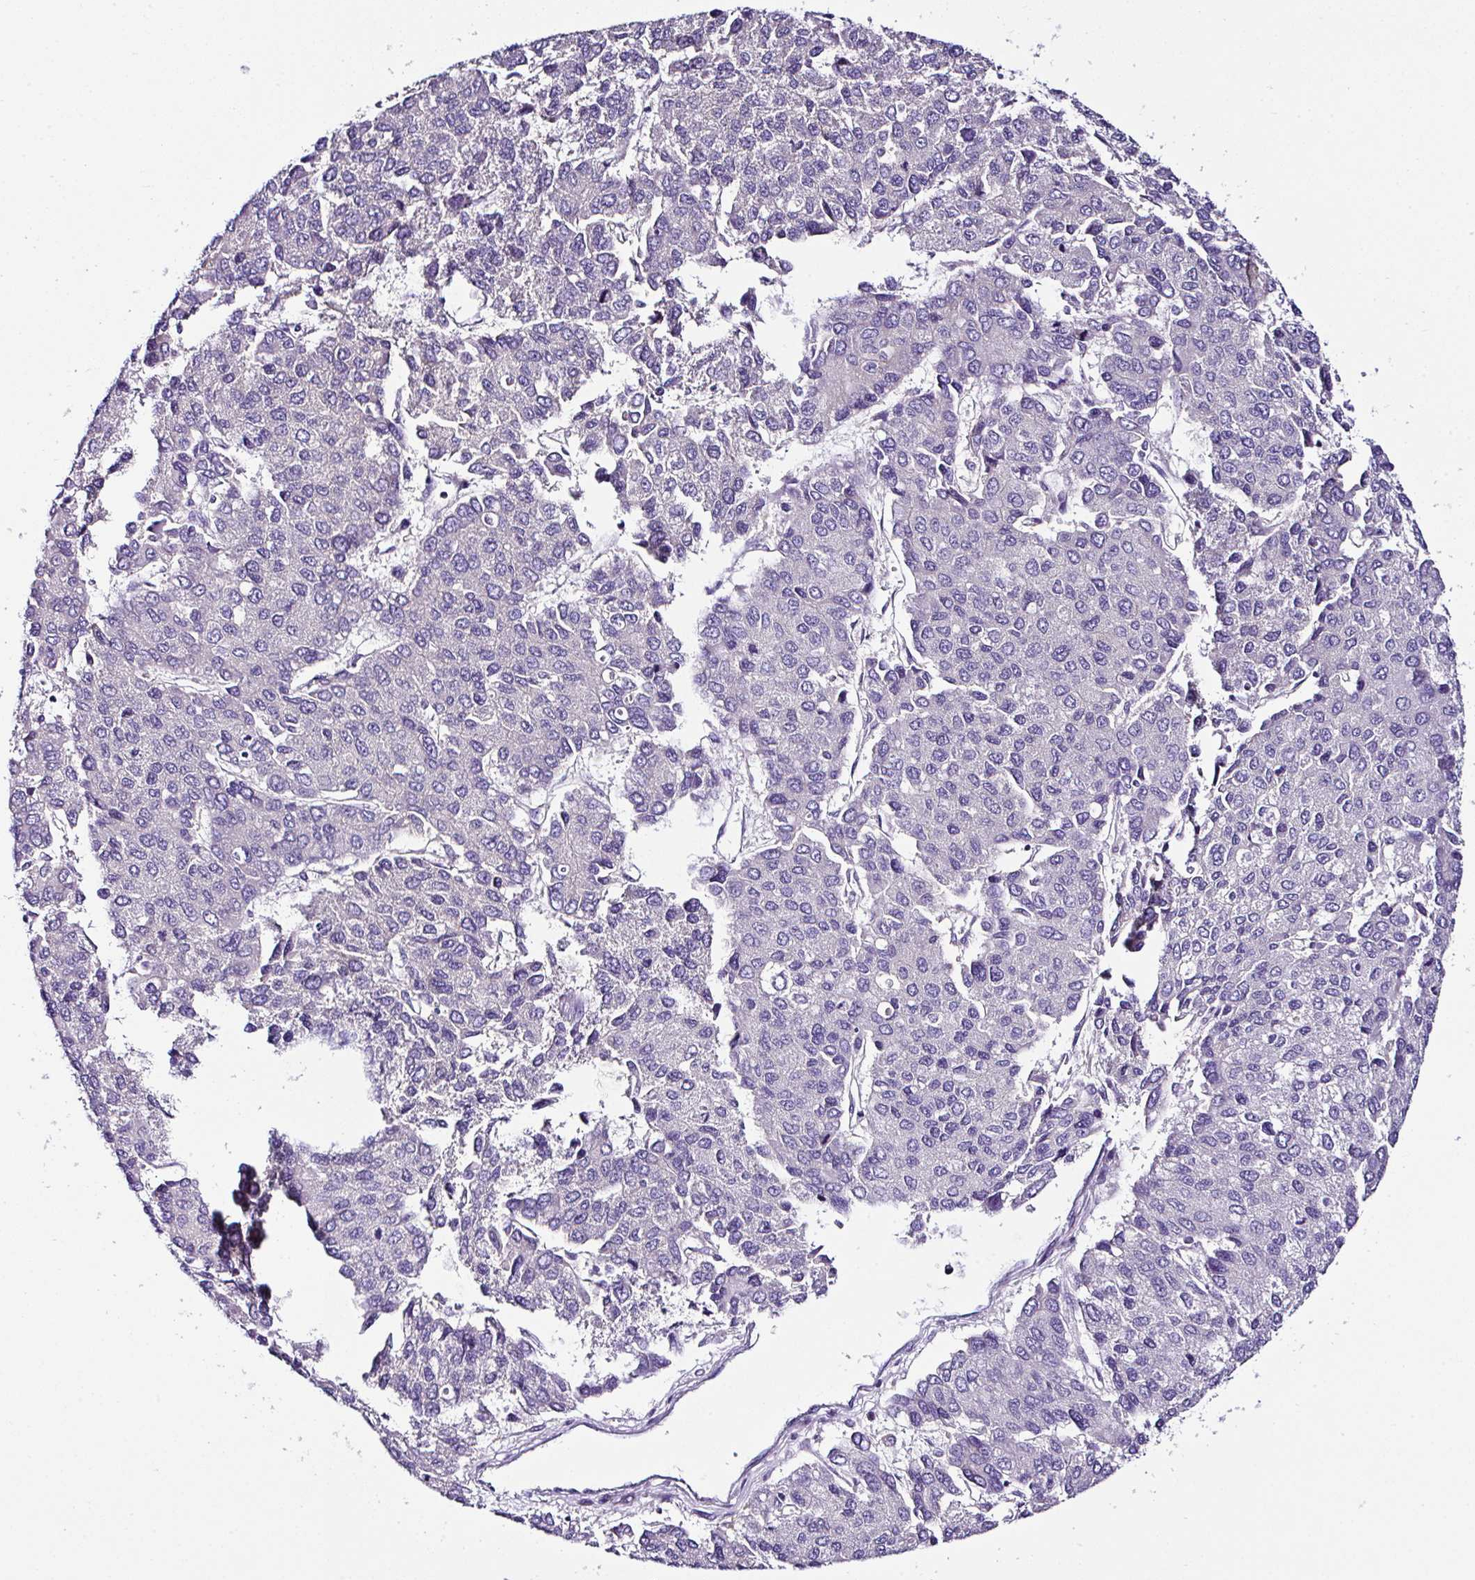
{"staining": {"intensity": "negative", "quantity": "none", "location": "none"}, "tissue": "liver cancer", "cell_type": "Tumor cells", "image_type": "cancer", "snomed": [{"axis": "morphology", "description": "Carcinoma, Hepatocellular, NOS"}, {"axis": "topography", "description": "Liver"}], "caption": "Image shows no significant protein staining in tumor cells of hepatocellular carcinoma (liver). (DAB immunohistochemistry visualized using brightfield microscopy, high magnification).", "gene": "OR4P4", "patient": {"sex": "female", "age": 66}}